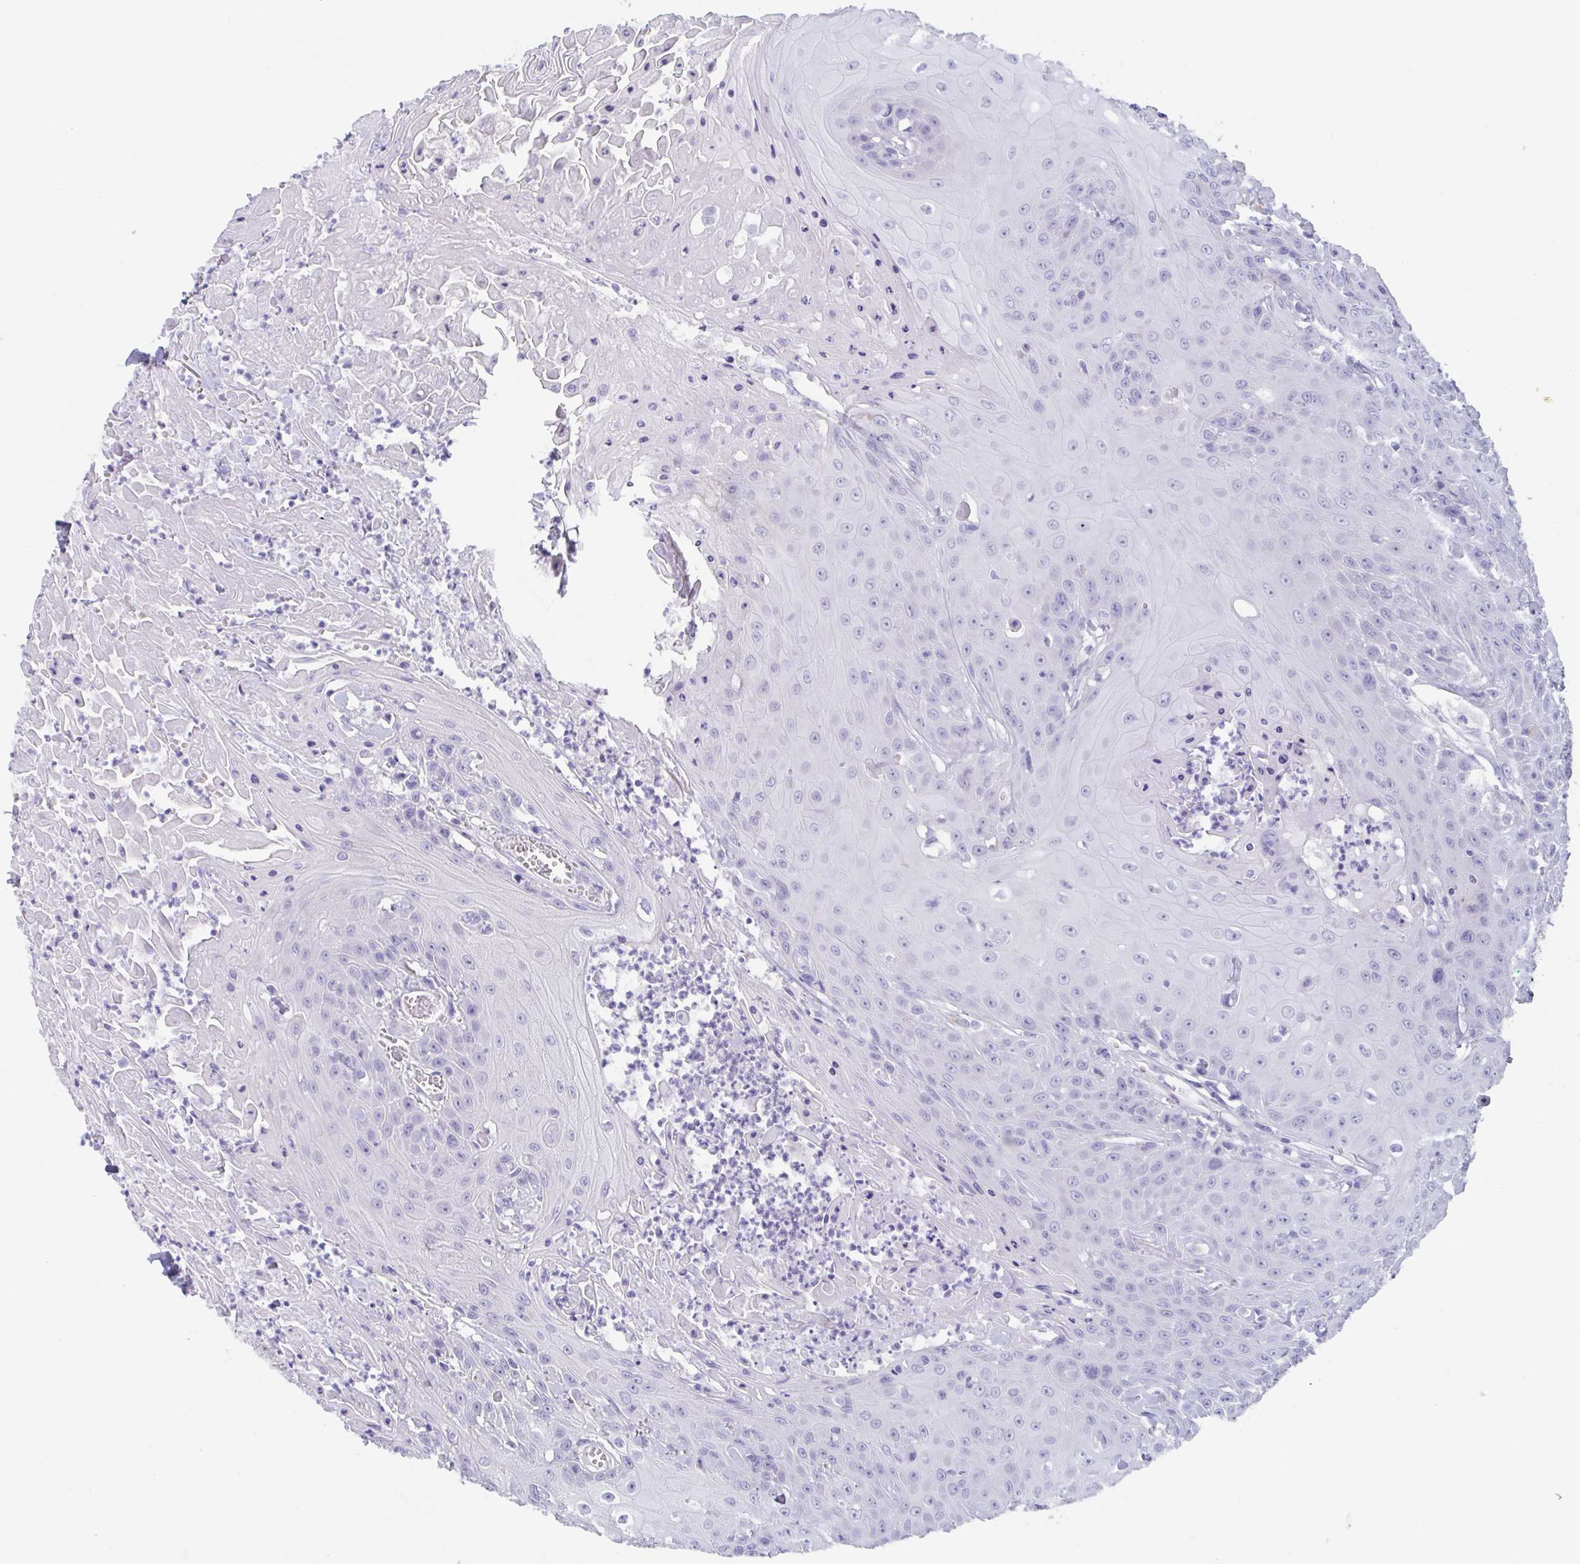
{"staining": {"intensity": "negative", "quantity": "none", "location": "none"}, "tissue": "head and neck cancer", "cell_type": "Tumor cells", "image_type": "cancer", "snomed": [{"axis": "morphology", "description": "Squamous cell carcinoma, NOS"}, {"axis": "topography", "description": "Skin"}, {"axis": "topography", "description": "Head-Neck"}], "caption": "Head and neck squamous cell carcinoma was stained to show a protein in brown. There is no significant expression in tumor cells. Nuclei are stained in blue.", "gene": "TAGLN3", "patient": {"sex": "male", "age": 80}}